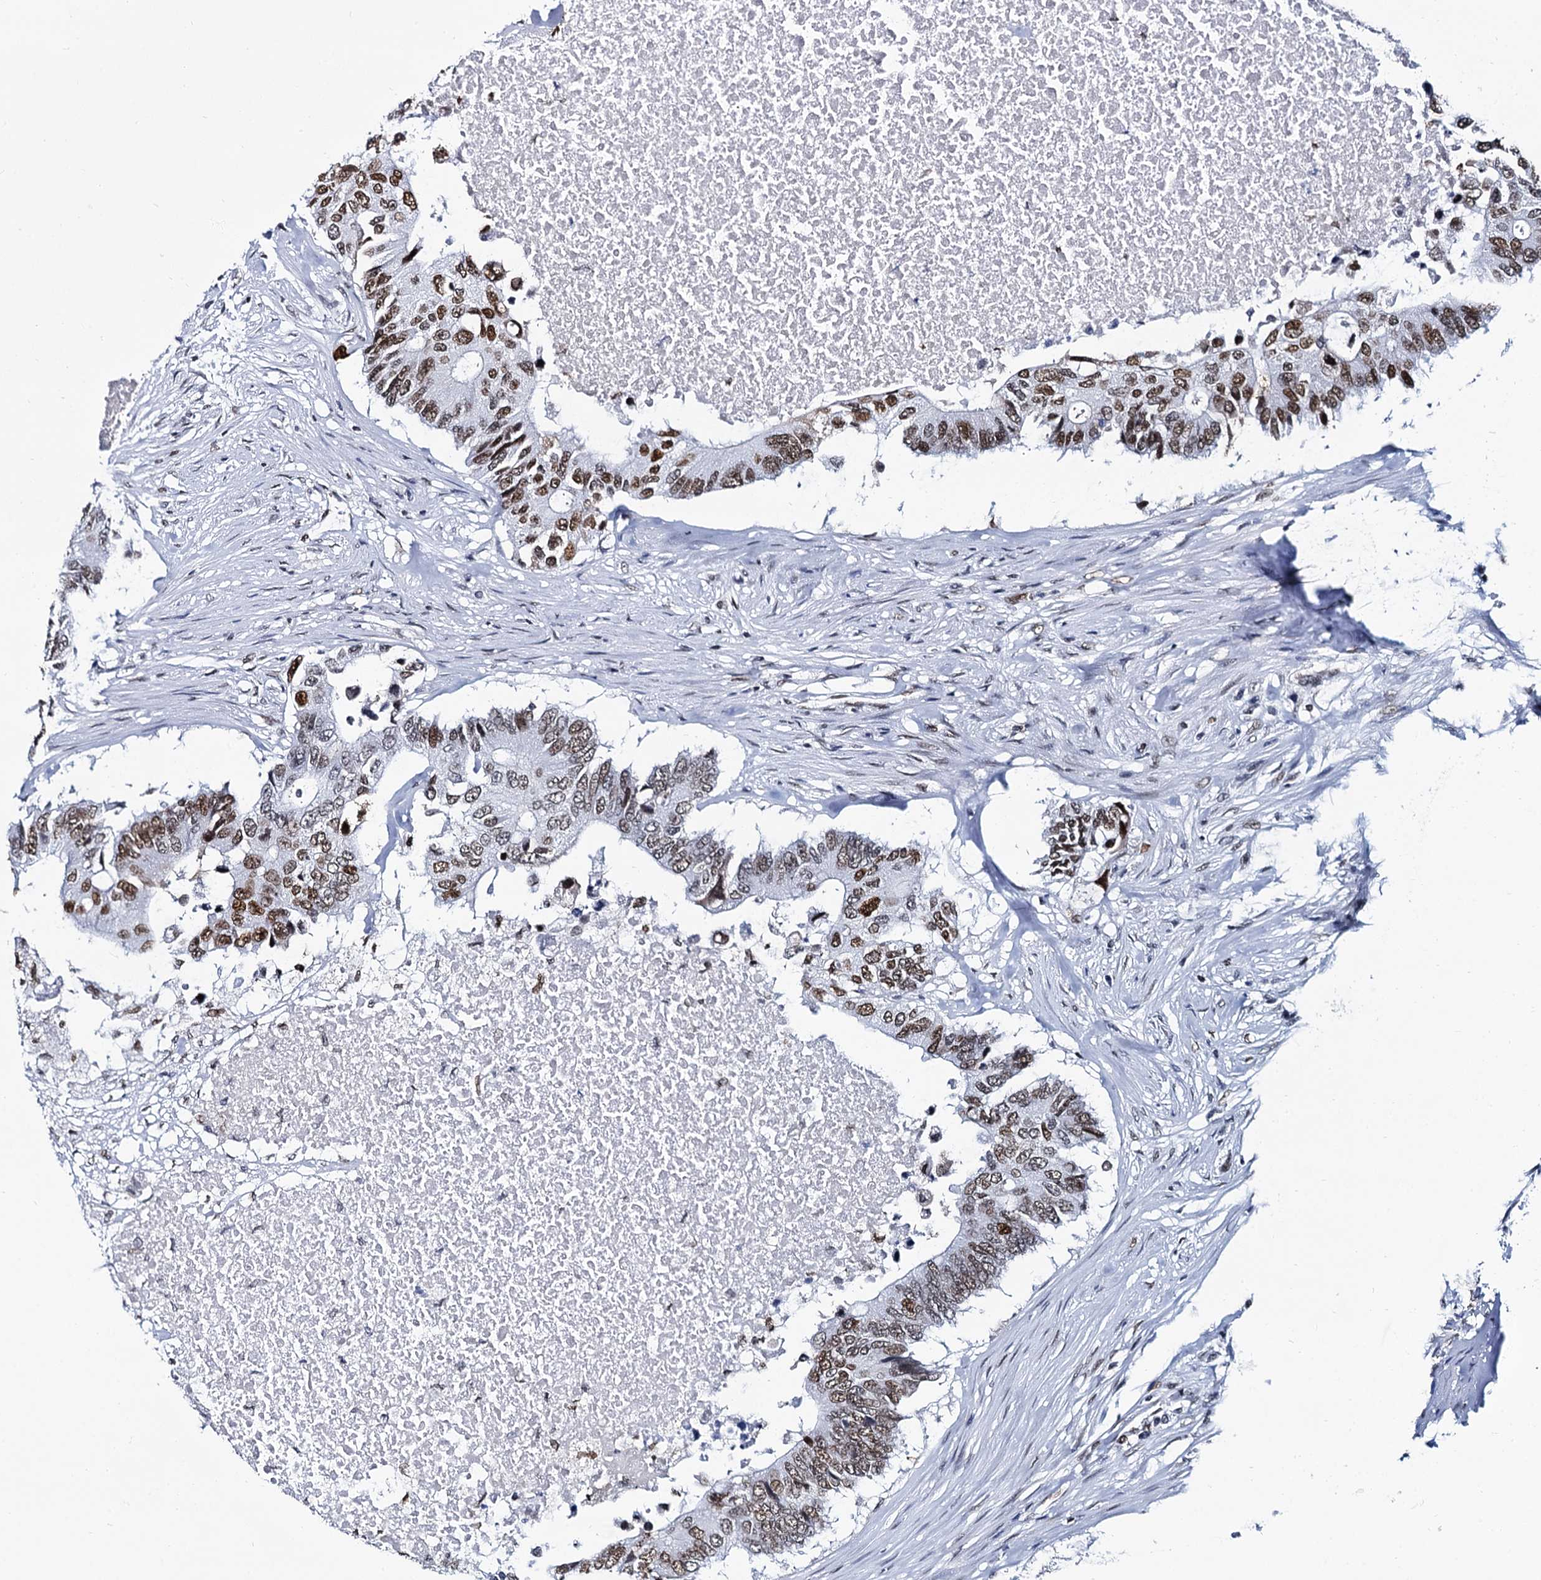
{"staining": {"intensity": "moderate", "quantity": ">75%", "location": "nuclear"}, "tissue": "colorectal cancer", "cell_type": "Tumor cells", "image_type": "cancer", "snomed": [{"axis": "morphology", "description": "Adenocarcinoma, NOS"}, {"axis": "topography", "description": "Colon"}], "caption": "Protein expression analysis of human colorectal cancer (adenocarcinoma) reveals moderate nuclear staining in about >75% of tumor cells.", "gene": "CMAS", "patient": {"sex": "male", "age": 71}}